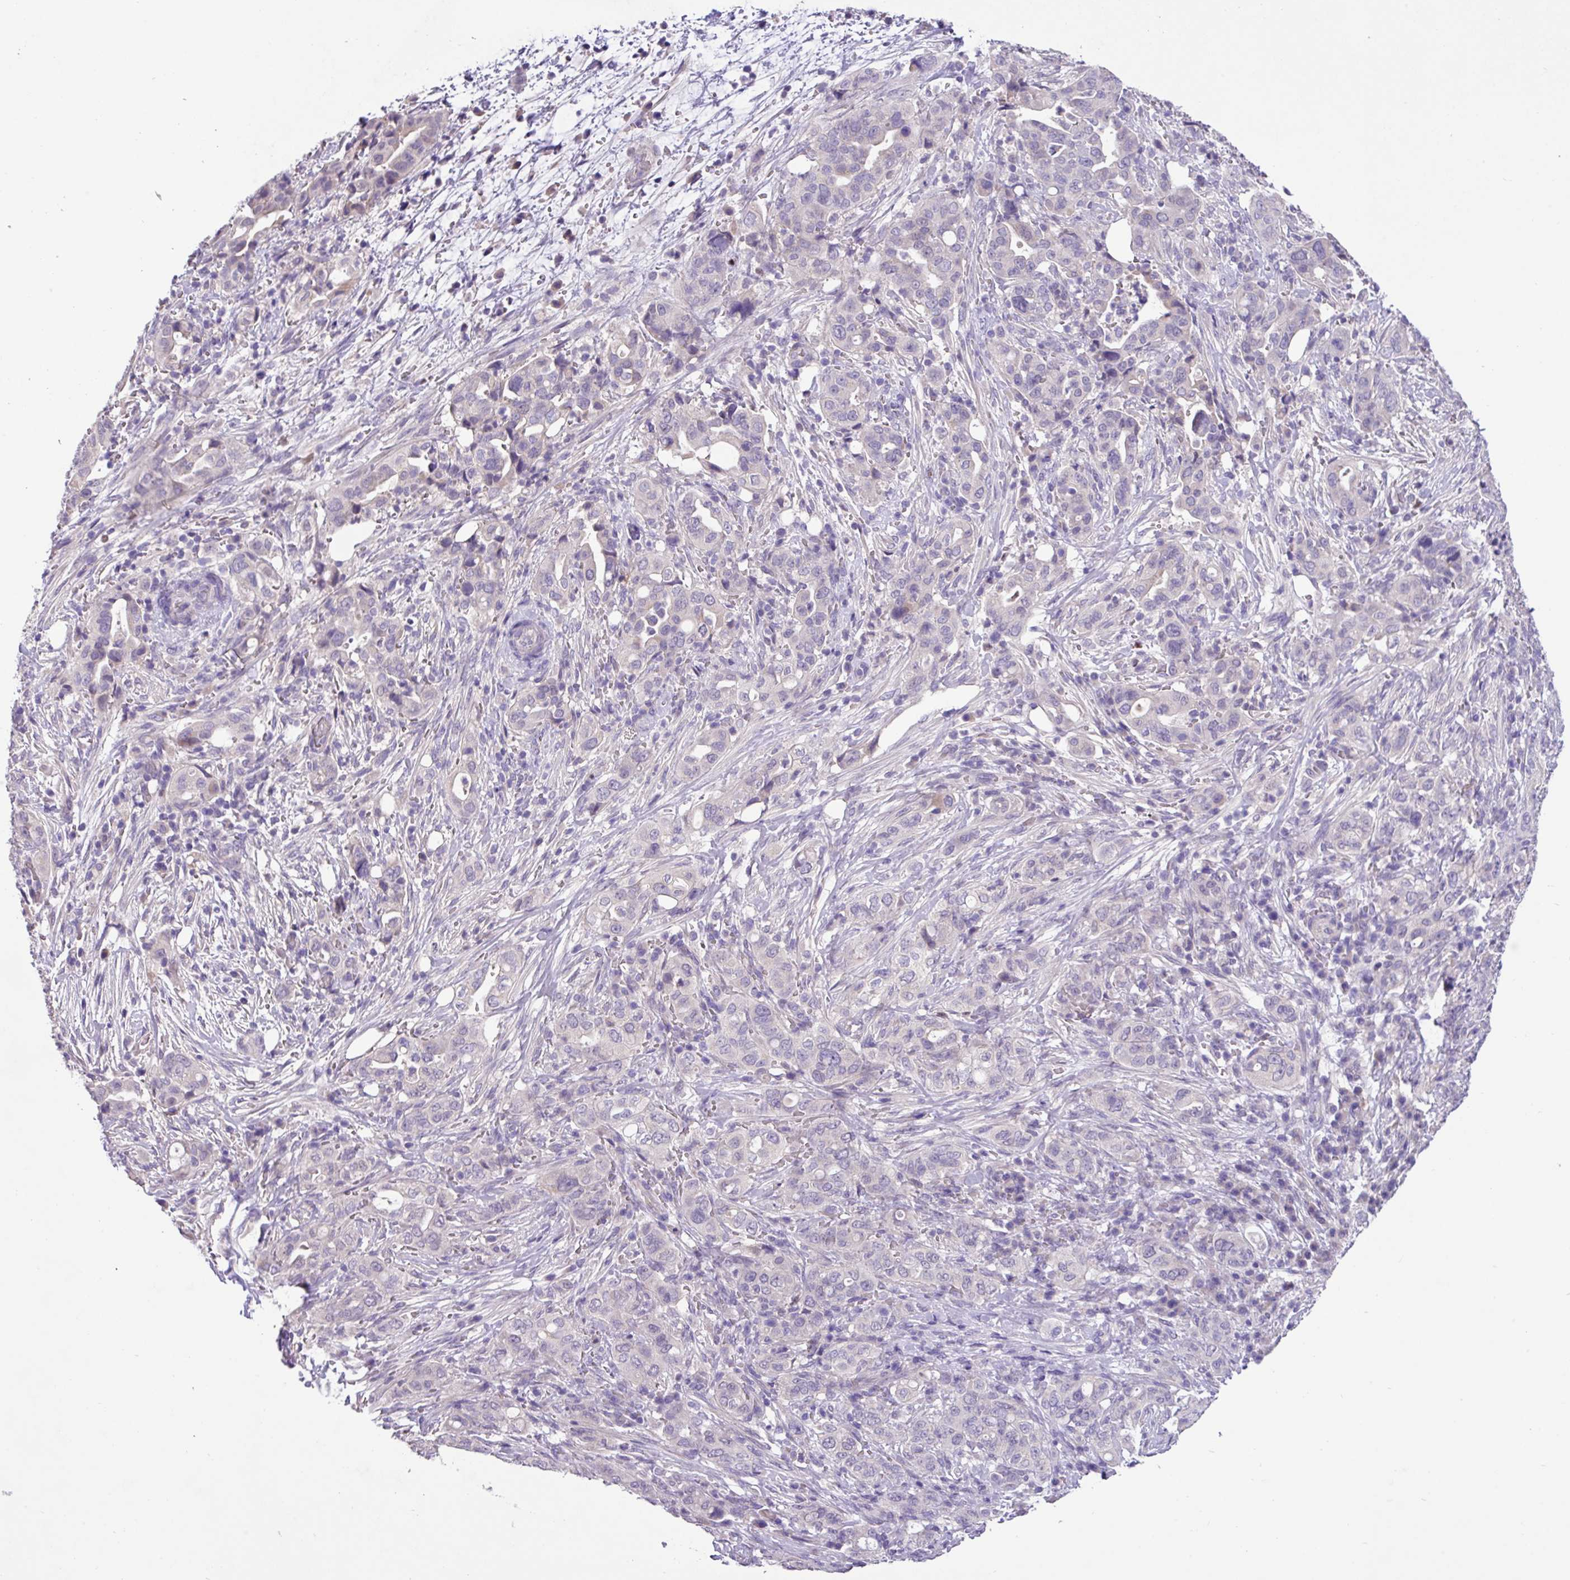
{"staining": {"intensity": "negative", "quantity": "none", "location": "none"}, "tissue": "pancreatic cancer", "cell_type": "Tumor cells", "image_type": "cancer", "snomed": [{"axis": "morphology", "description": "Normal tissue, NOS"}, {"axis": "morphology", "description": "Adenocarcinoma, NOS"}, {"axis": "topography", "description": "Lymph node"}, {"axis": "topography", "description": "Pancreas"}], "caption": "This is an immunohistochemistry photomicrograph of human pancreatic adenocarcinoma. There is no positivity in tumor cells.", "gene": "PAX8", "patient": {"sex": "female", "age": 67}}